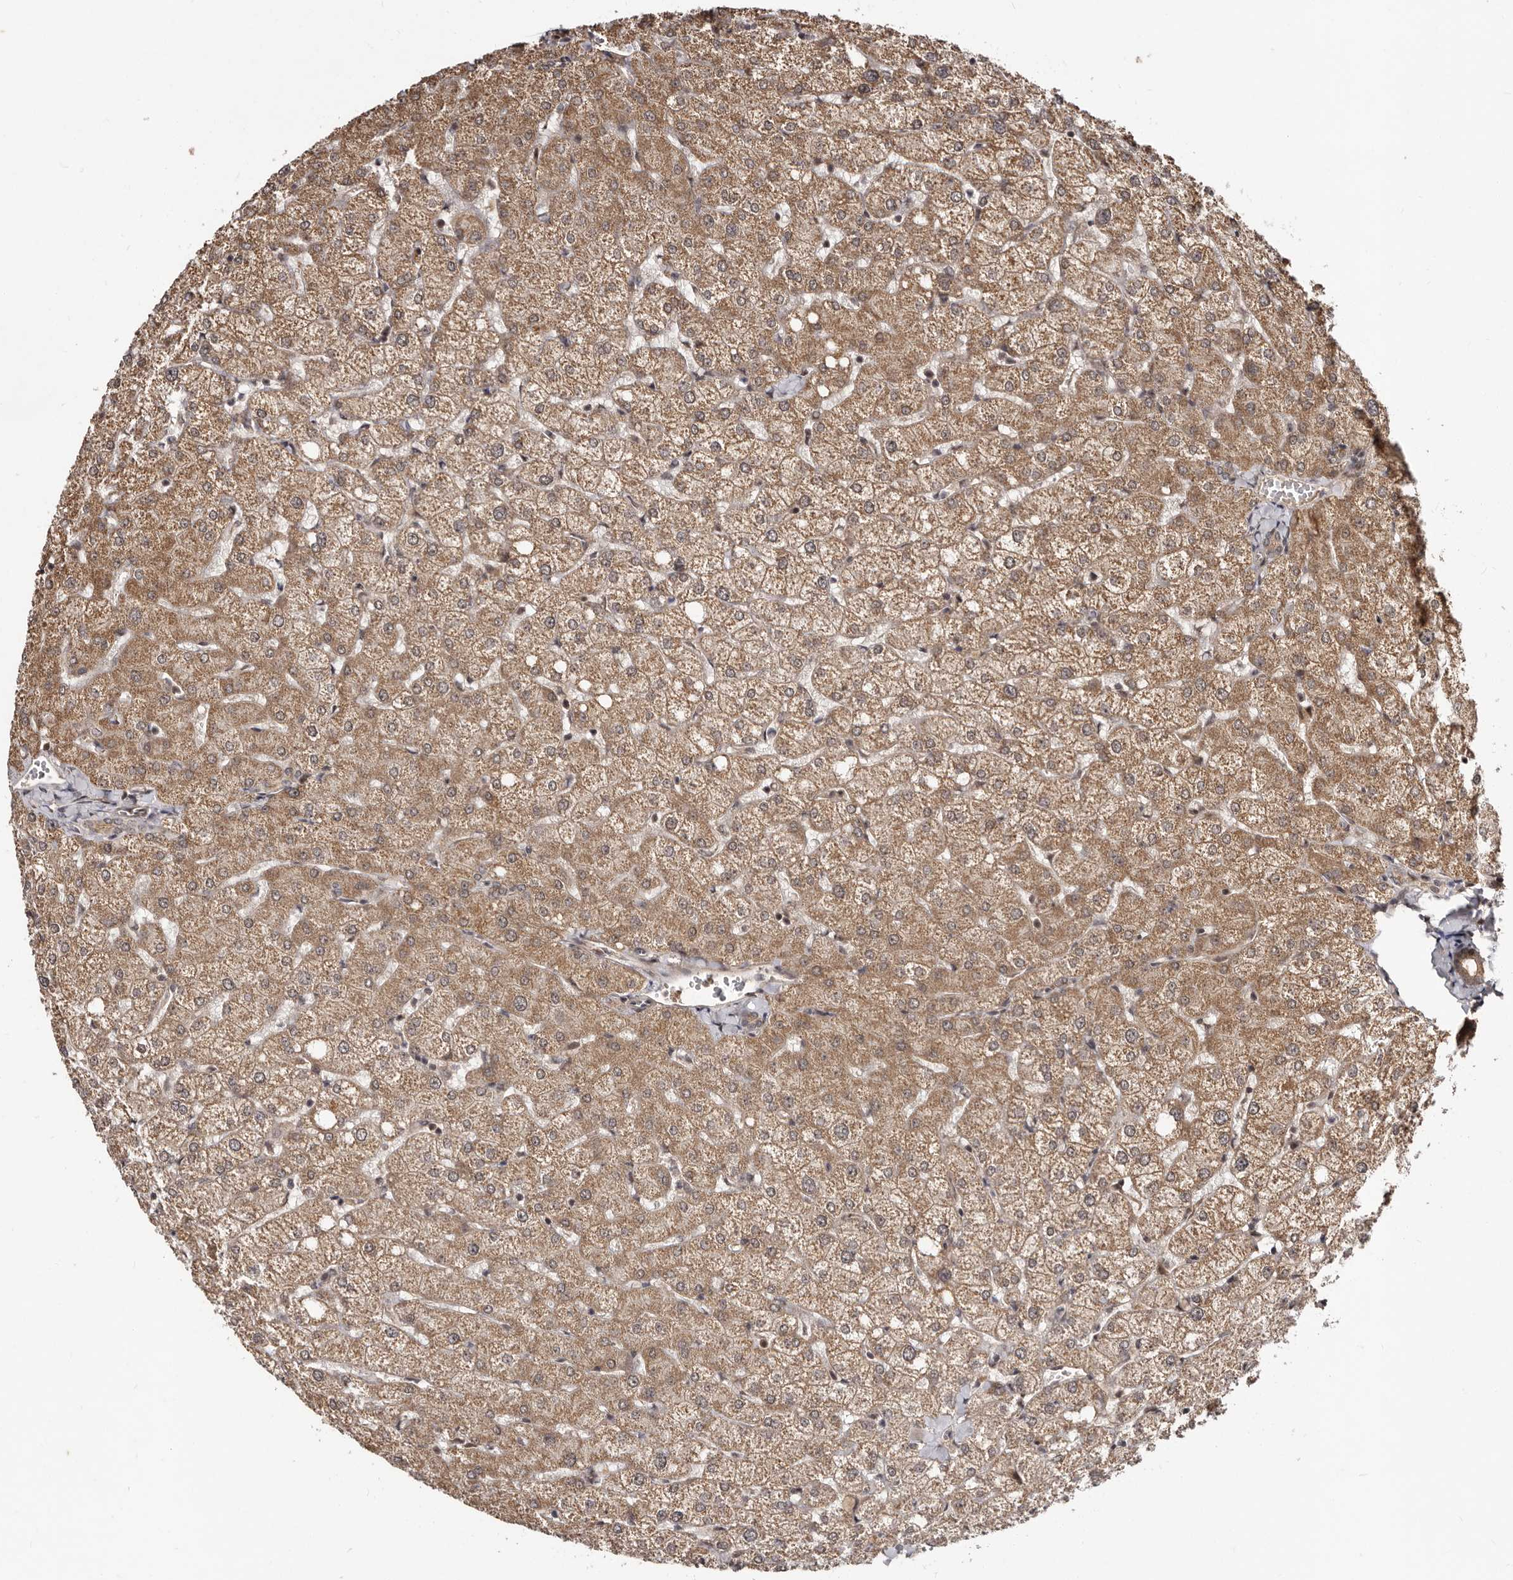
{"staining": {"intensity": "weak", "quantity": "<25%", "location": "cytoplasmic/membranous"}, "tissue": "liver", "cell_type": "Cholangiocytes", "image_type": "normal", "snomed": [{"axis": "morphology", "description": "Normal tissue, NOS"}, {"axis": "topography", "description": "Liver"}], "caption": "The IHC histopathology image has no significant expression in cholangiocytes of liver.", "gene": "TBC1D22B", "patient": {"sex": "female", "age": 54}}